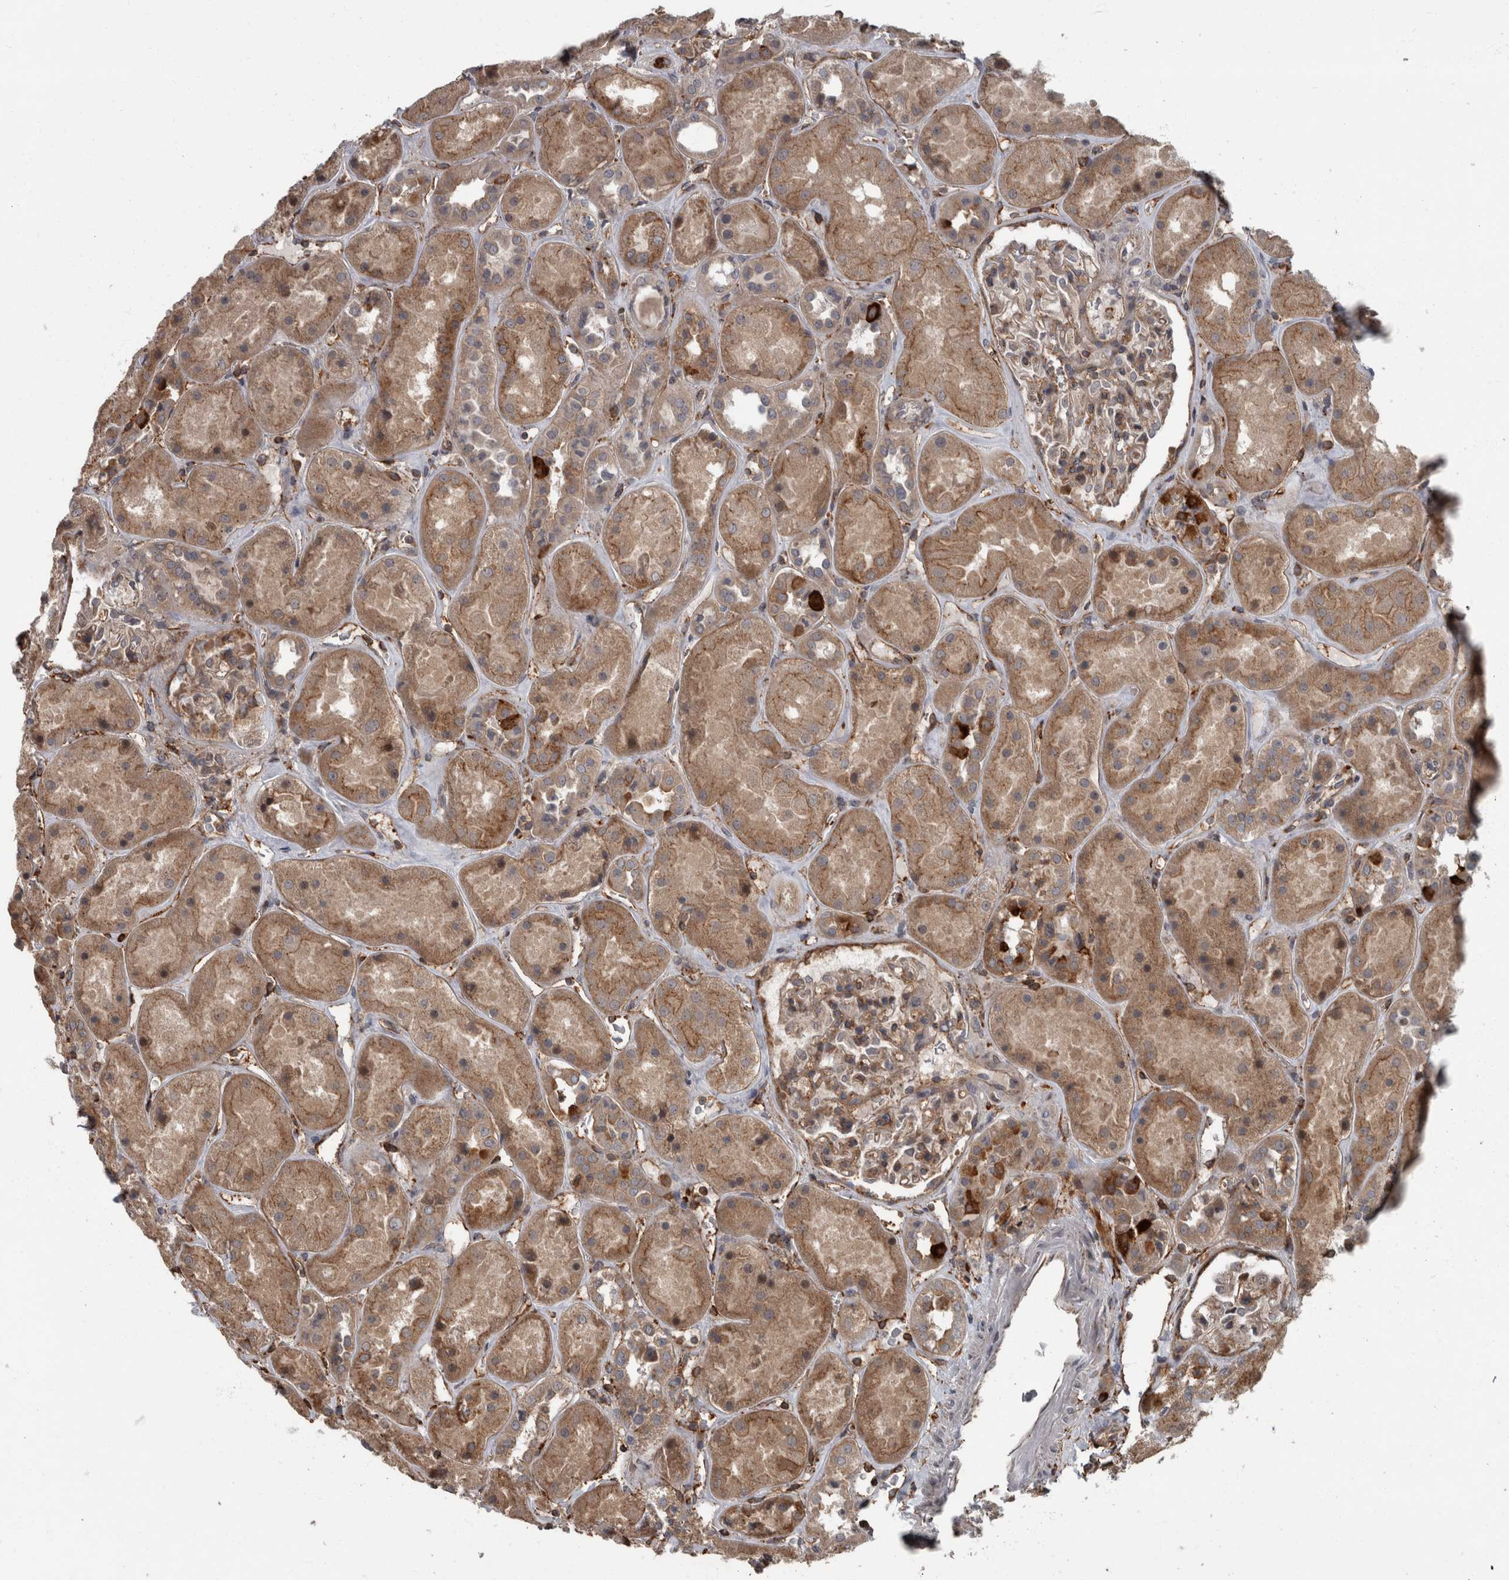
{"staining": {"intensity": "weak", "quantity": "25%-75%", "location": "cytoplasmic/membranous"}, "tissue": "kidney", "cell_type": "Cells in glomeruli", "image_type": "normal", "snomed": [{"axis": "morphology", "description": "Normal tissue, NOS"}, {"axis": "topography", "description": "Kidney"}], "caption": "Protein analysis of unremarkable kidney shows weak cytoplasmic/membranous positivity in about 25%-75% of cells in glomeruli.", "gene": "VEGFD", "patient": {"sex": "male", "age": 70}}